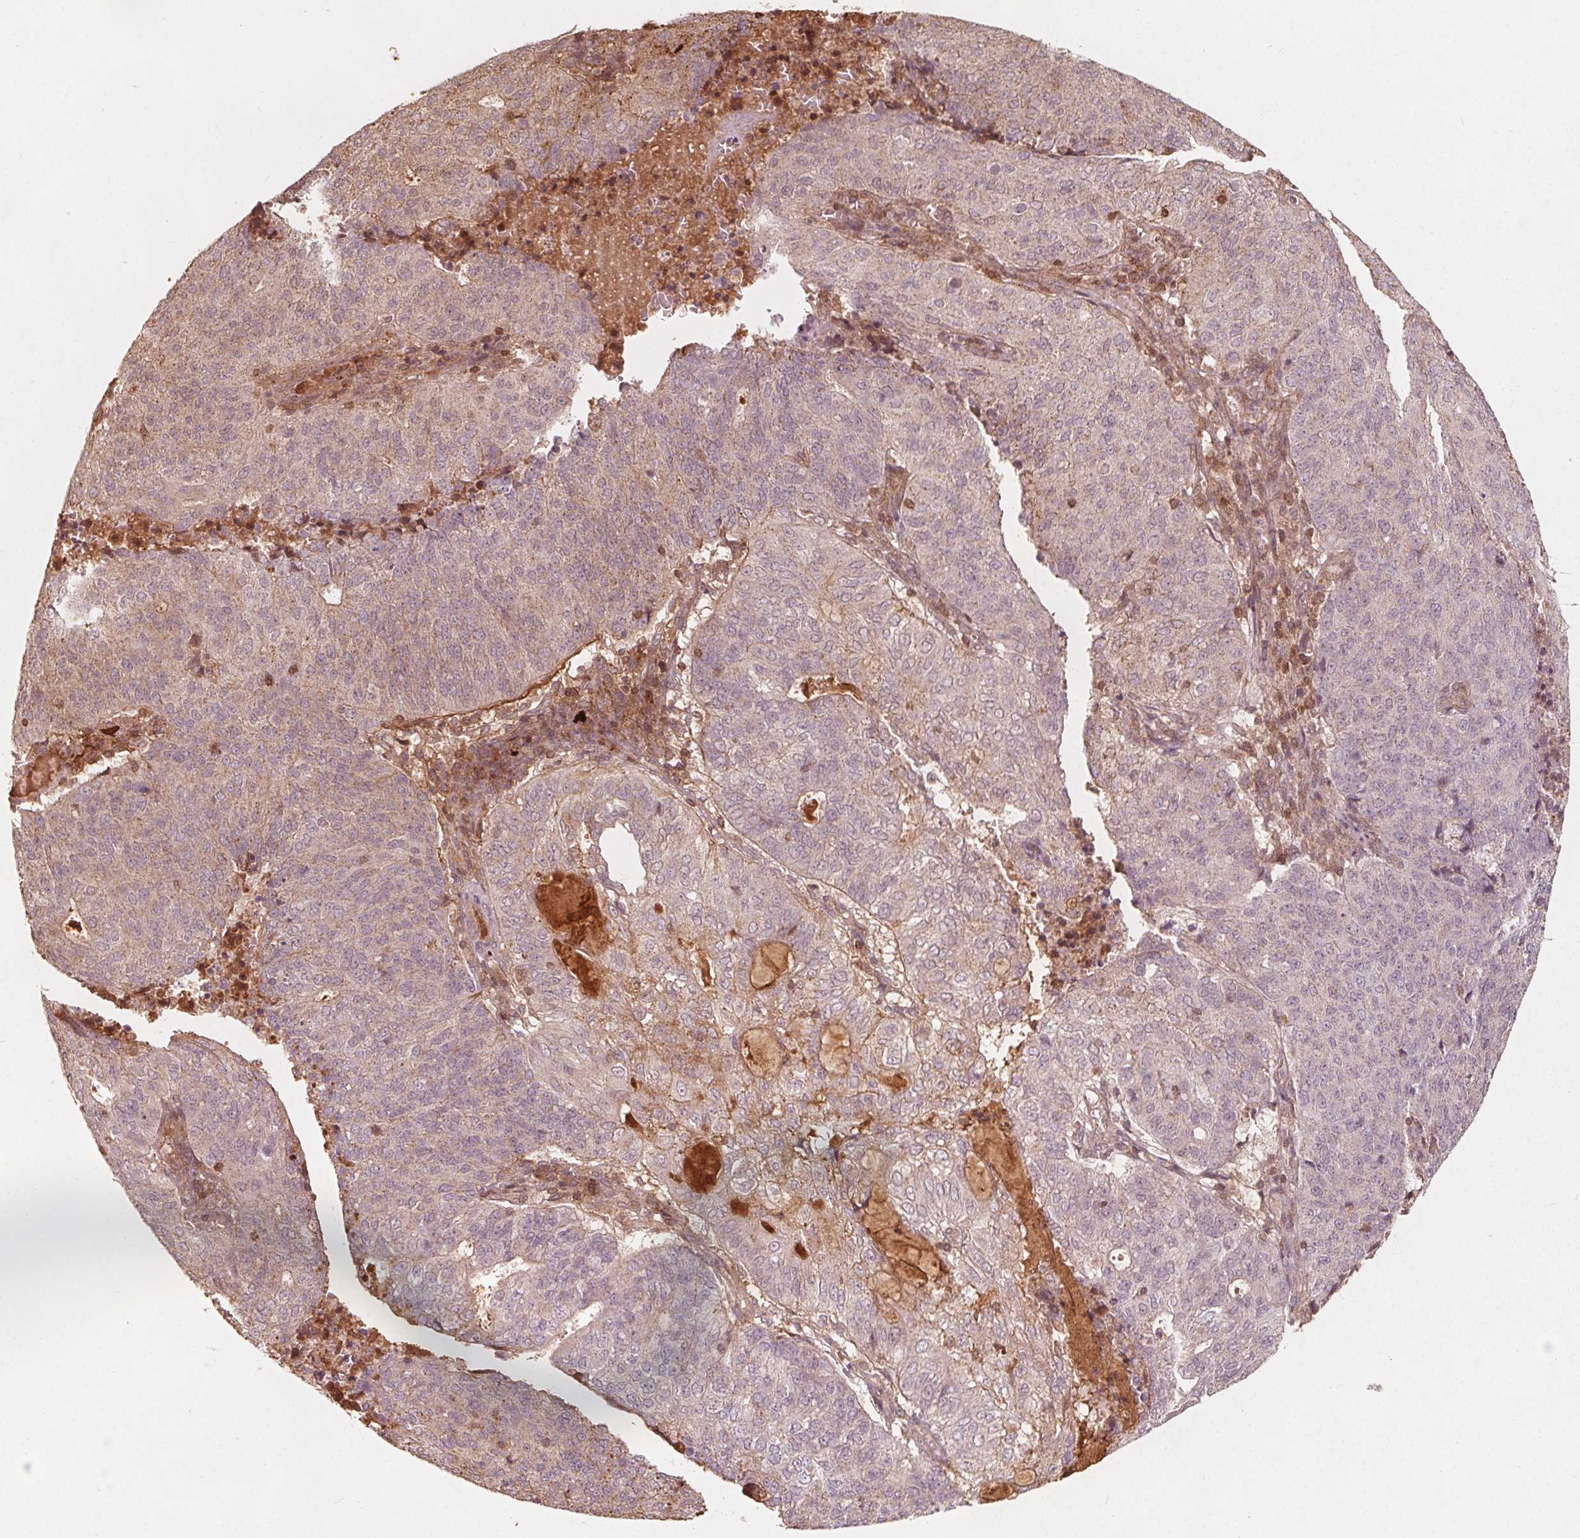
{"staining": {"intensity": "negative", "quantity": "none", "location": "none"}, "tissue": "endometrial cancer", "cell_type": "Tumor cells", "image_type": "cancer", "snomed": [{"axis": "morphology", "description": "Adenocarcinoma, NOS"}, {"axis": "topography", "description": "Endometrium"}], "caption": "A high-resolution histopathology image shows immunohistochemistry (IHC) staining of endometrial cancer, which exhibits no significant expression in tumor cells.", "gene": "AIP", "patient": {"sex": "female", "age": 82}}